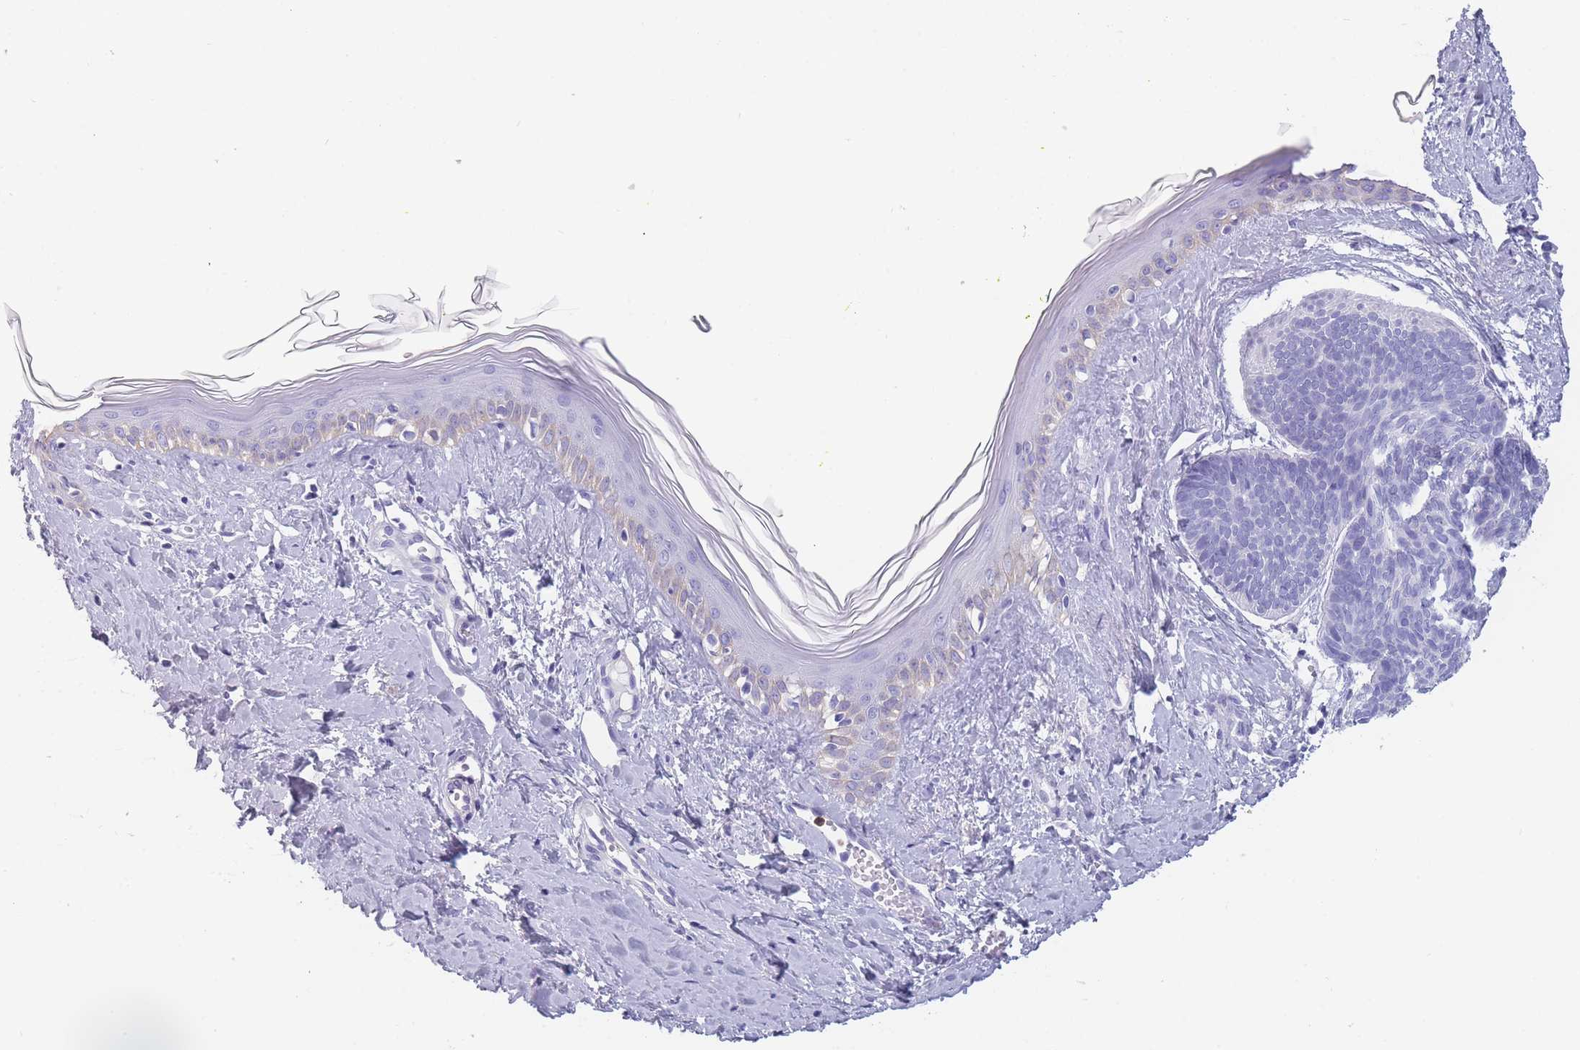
{"staining": {"intensity": "negative", "quantity": "none", "location": "none"}, "tissue": "skin cancer", "cell_type": "Tumor cells", "image_type": "cancer", "snomed": [{"axis": "morphology", "description": "Basal cell carcinoma"}, {"axis": "topography", "description": "Skin"}], "caption": "Immunohistochemistry (IHC) photomicrograph of human skin cancer stained for a protein (brown), which displays no staining in tumor cells. Brightfield microscopy of IHC stained with DAB (brown) and hematoxylin (blue), captured at high magnification.", "gene": "ZNF627", "patient": {"sex": "female", "age": 81}}